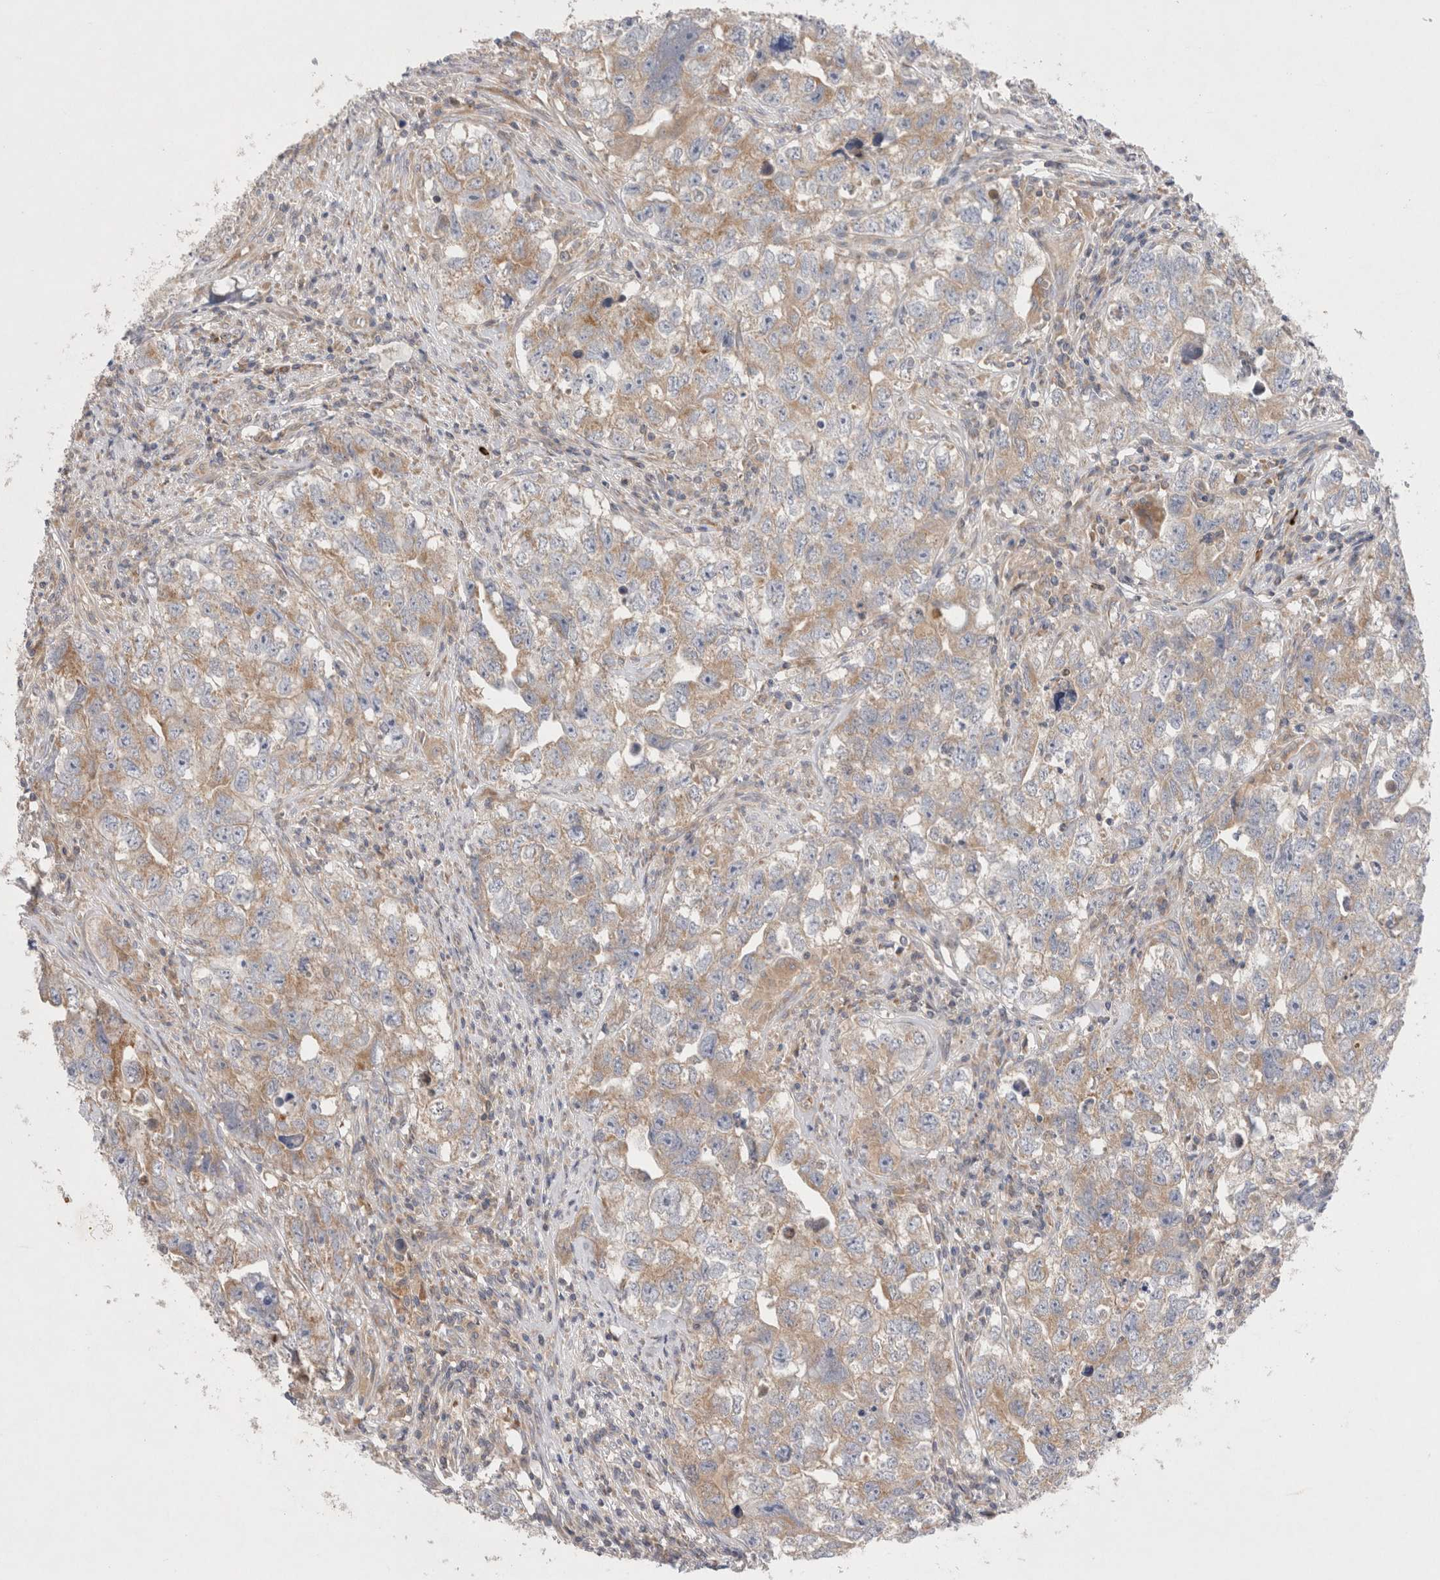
{"staining": {"intensity": "weak", "quantity": "25%-75%", "location": "cytoplasmic/membranous"}, "tissue": "testis cancer", "cell_type": "Tumor cells", "image_type": "cancer", "snomed": [{"axis": "morphology", "description": "Seminoma, NOS"}, {"axis": "morphology", "description": "Carcinoma, Embryonal, NOS"}, {"axis": "topography", "description": "Testis"}], "caption": "IHC micrograph of human seminoma (testis) stained for a protein (brown), which displays low levels of weak cytoplasmic/membranous staining in approximately 25%-75% of tumor cells.", "gene": "TBC1D16", "patient": {"sex": "male", "age": 43}}